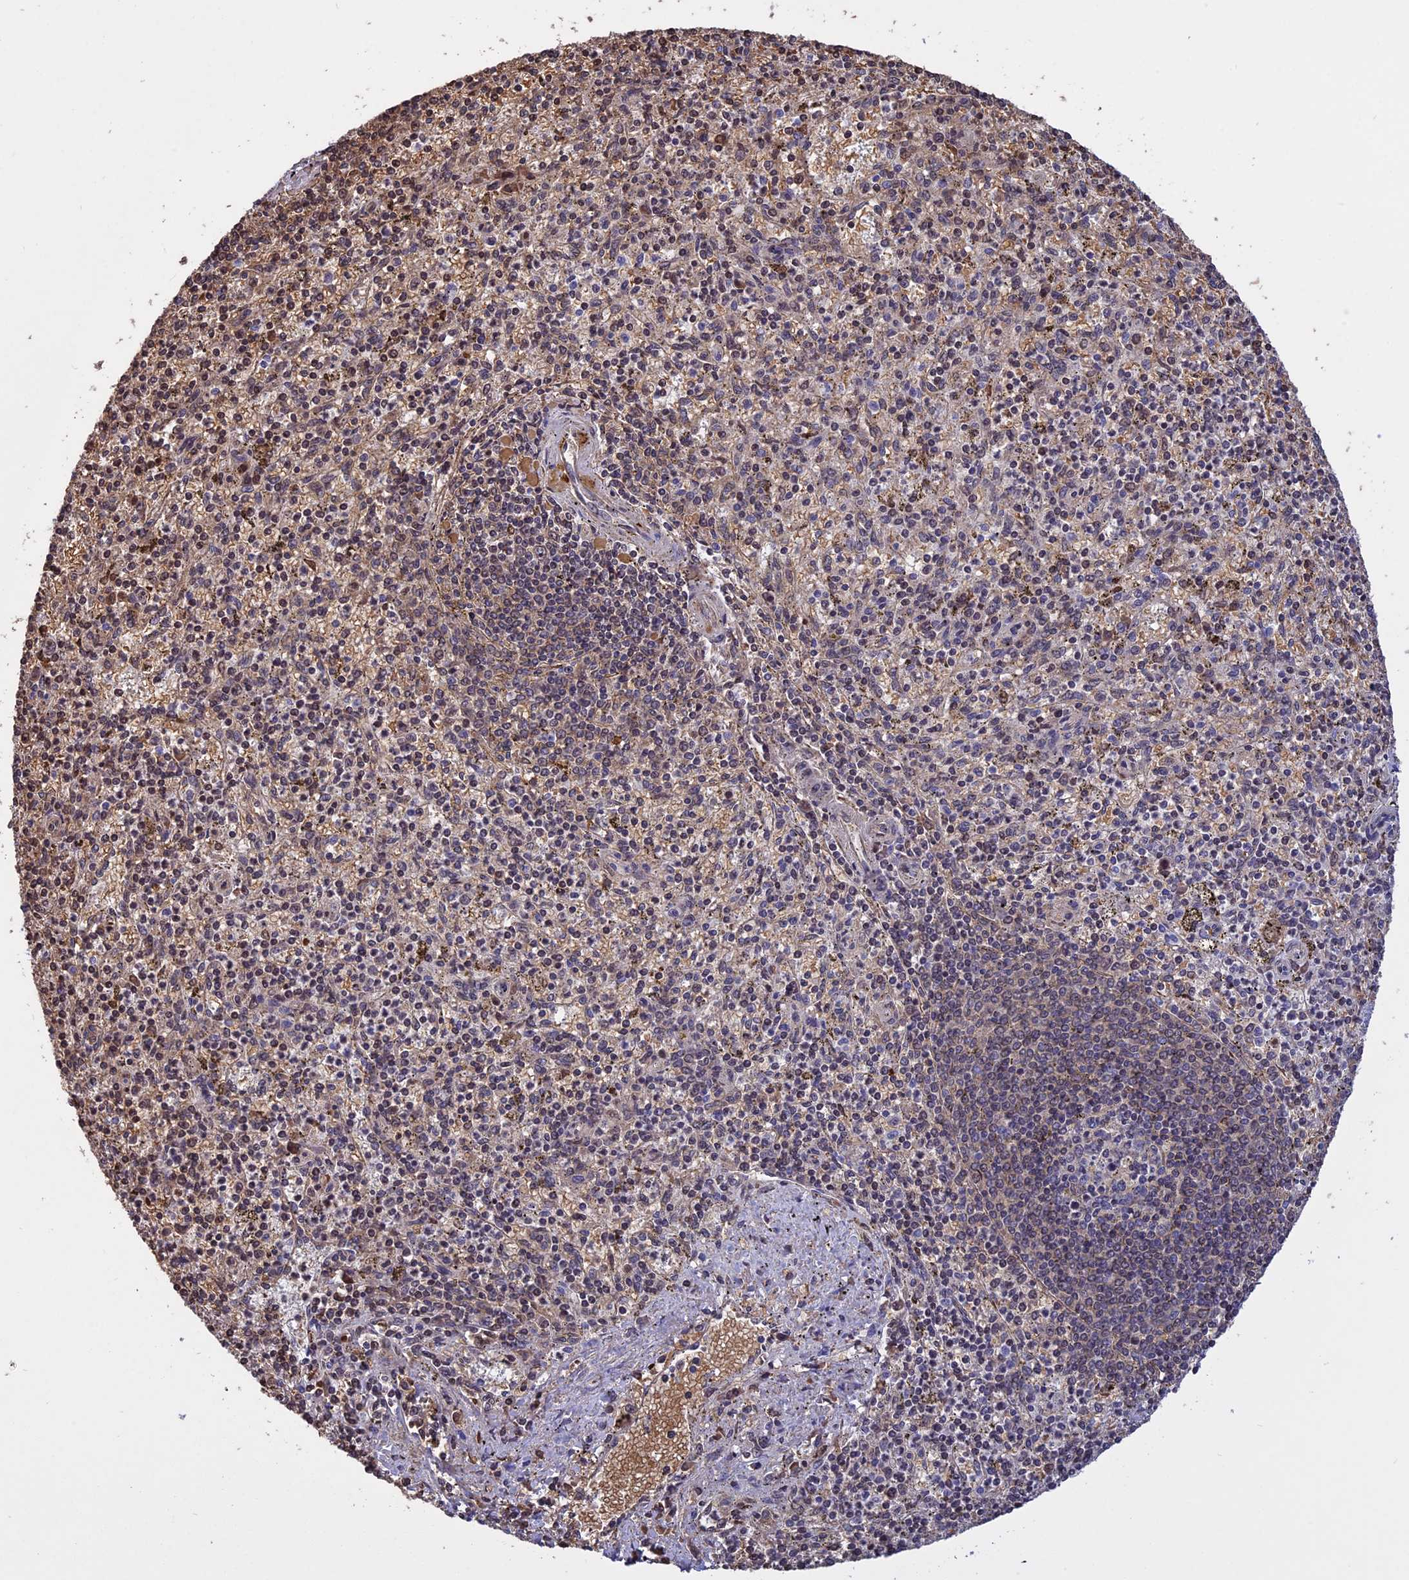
{"staining": {"intensity": "moderate", "quantity": "<25%", "location": "cytoplasmic/membranous"}, "tissue": "spleen", "cell_type": "Cells in red pulp", "image_type": "normal", "snomed": [{"axis": "morphology", "description": "Normal tissue, NOS"}, {"axis": "topography", "description": "Spleen"}], "caption": "Moderate cytoplasmic/membranous protein positivity is seen in approximately <25% of cells in red pulp in spleen.", "gene": "KNOP1", "patient": {"sex": "male", "age": 72}}